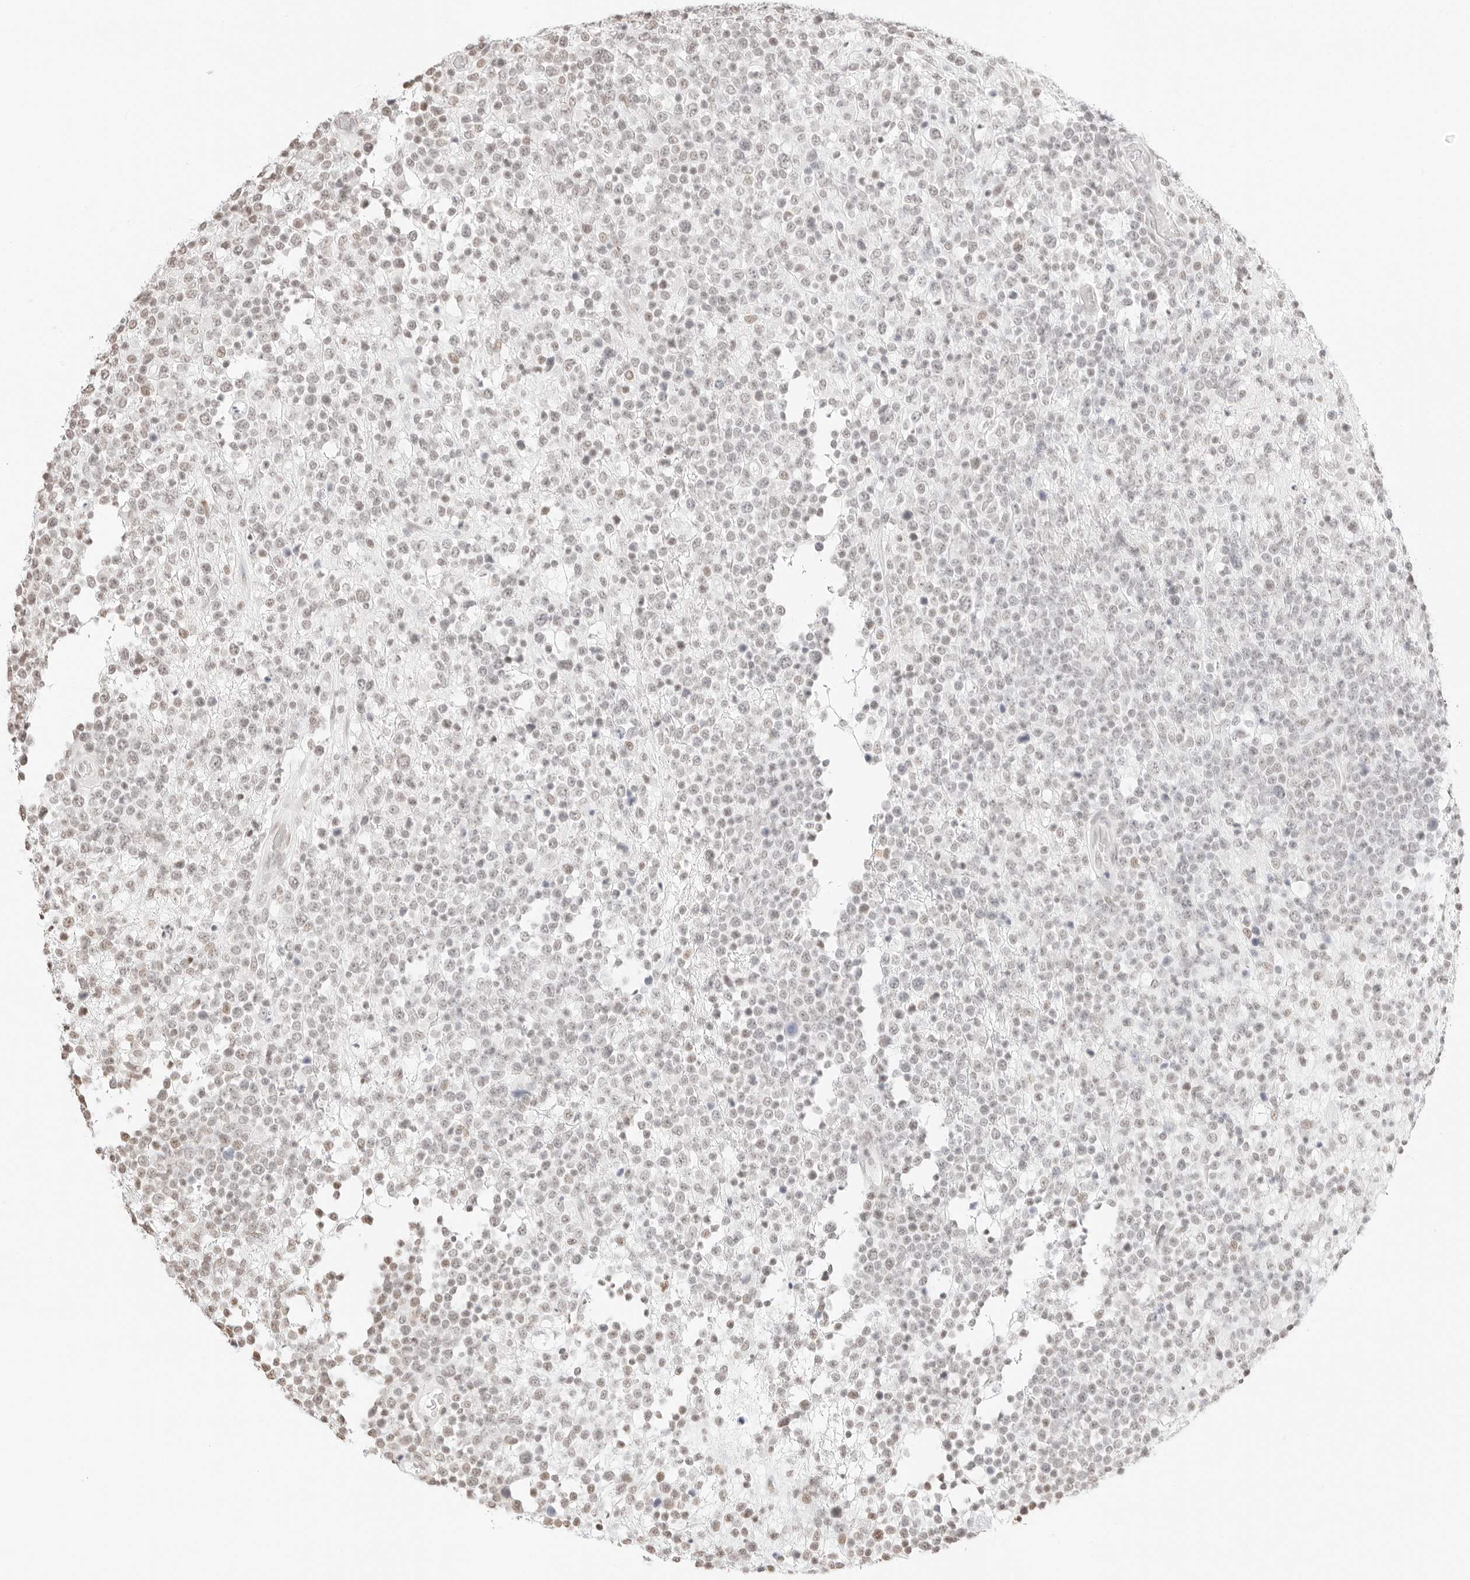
{"staining": {"intensity": "weak", "quantity": "<25%", "location": "nuclear"}, "tissue": "lymphoma", "cell_type": "Tumor cells", "image_type": "cancer", "snomed": [{"axis": "morphology", "description": "Malignant lymphoma, non-Hodgkin's type, High grade"}, {"axis": "topography", "description": "Colon"}], "caption": "Immunohistochemical staining of human lymphoma exhibits no significant staining in tumor cells. (Immunohistochemistry (ihc), brightfield microscopy, high magnification).", "gene": "FBLN5", "patient": {"sex": "female", "age": 53}}